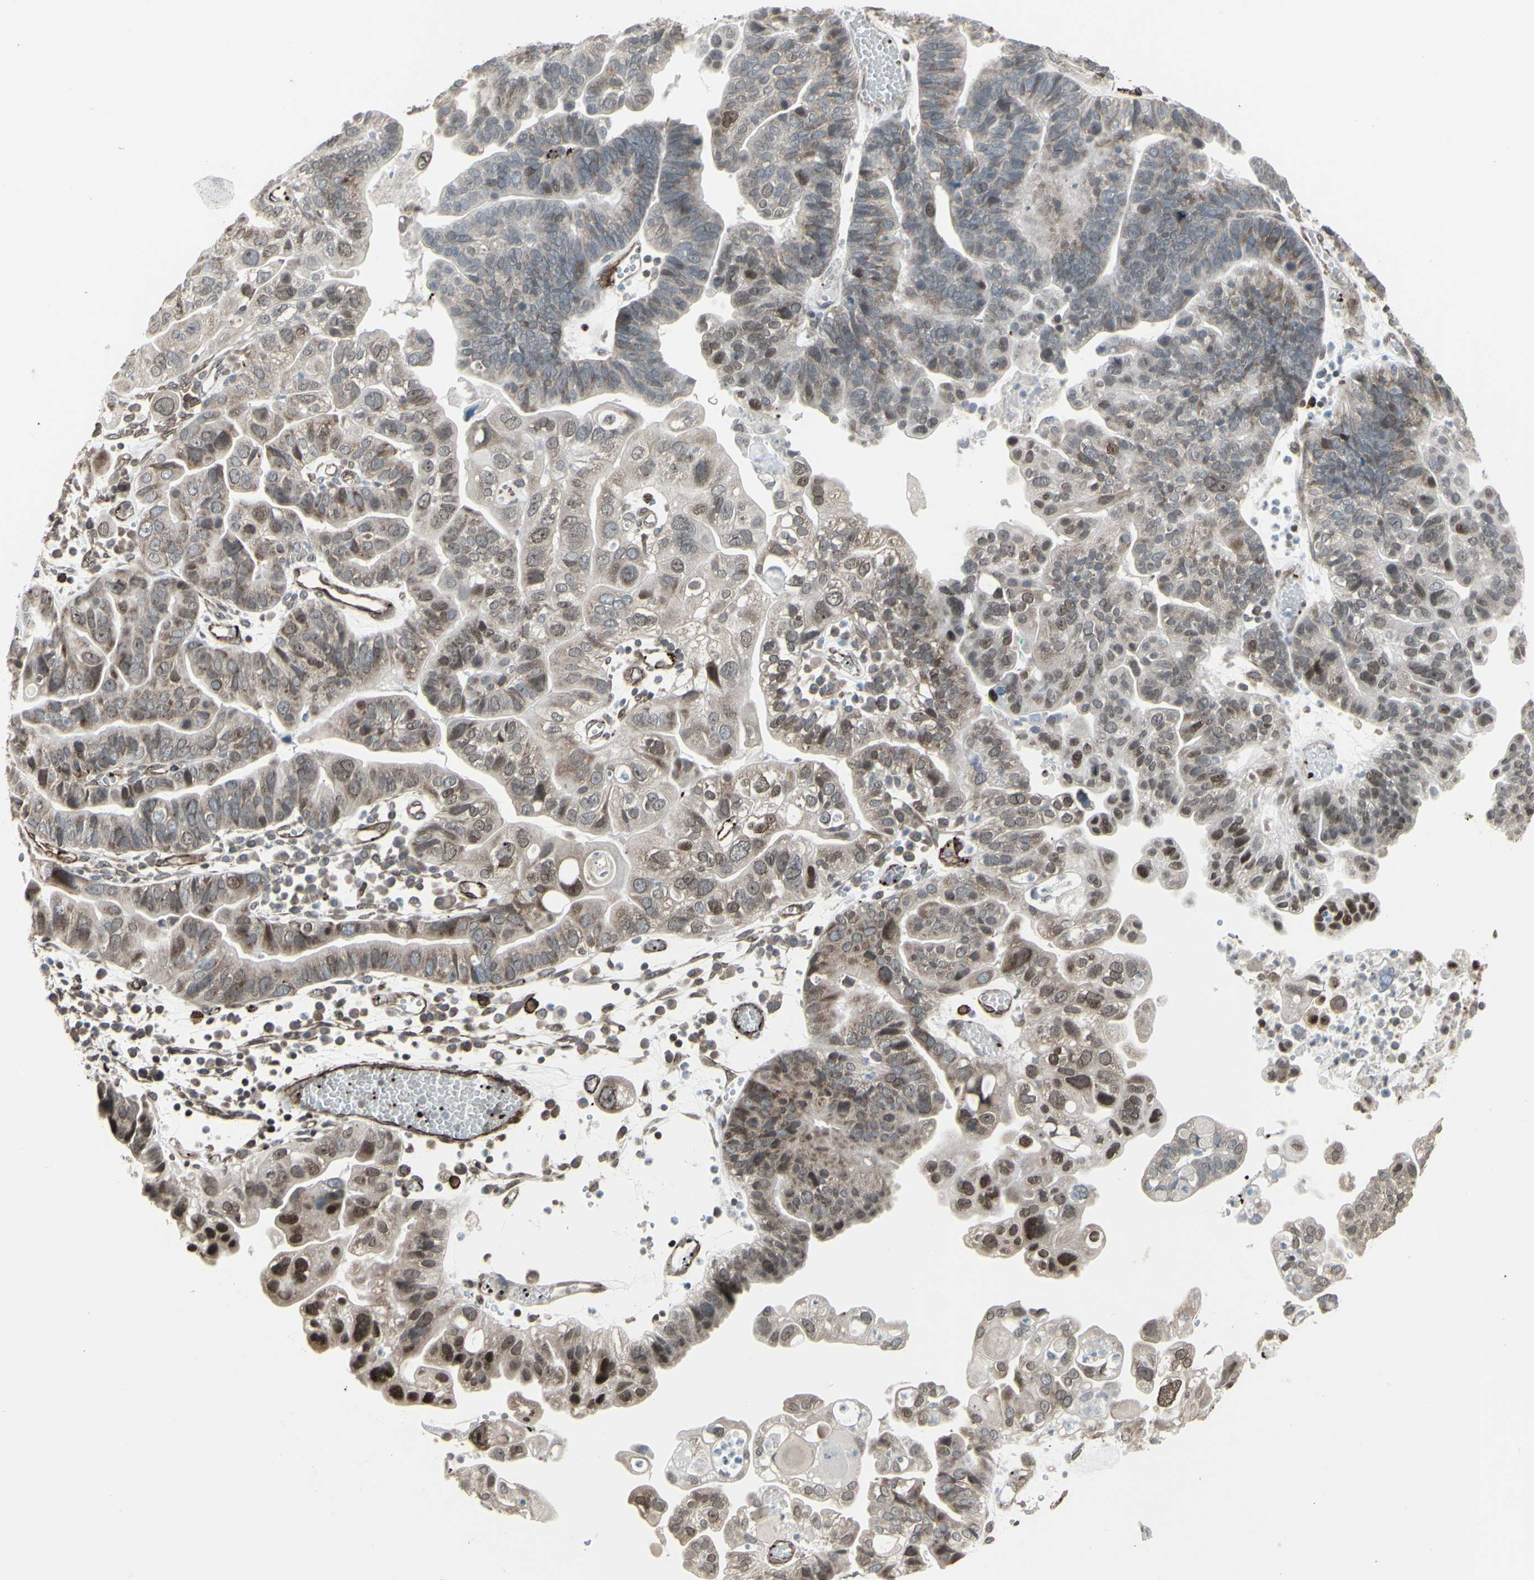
{"staining": {"intensity": "moderate", "quantity": "25%-75%", "location": "cytoplasmic/membranous,nuclear"}, "tissue": "ovarian cancer", "cell_type": "Tumor cells", "image_type": "cancer", "snomed": [{"axis": "morphology", "description": "Cystadenocarcinoma, serous, NOS"}, {"axis": "topography", "description": "Ovary"}], "caption": "This micrograph demonstrates immunohistochemistry staining of human ovarian cancer (serous cystadenocarcinoma), with medium moderate cytoplasmic/membranous and nuclear positivity in about 25%-75% of tumor cells.", "gene": "DTX3L", "patient": {"sex": "female", "age": 56}}